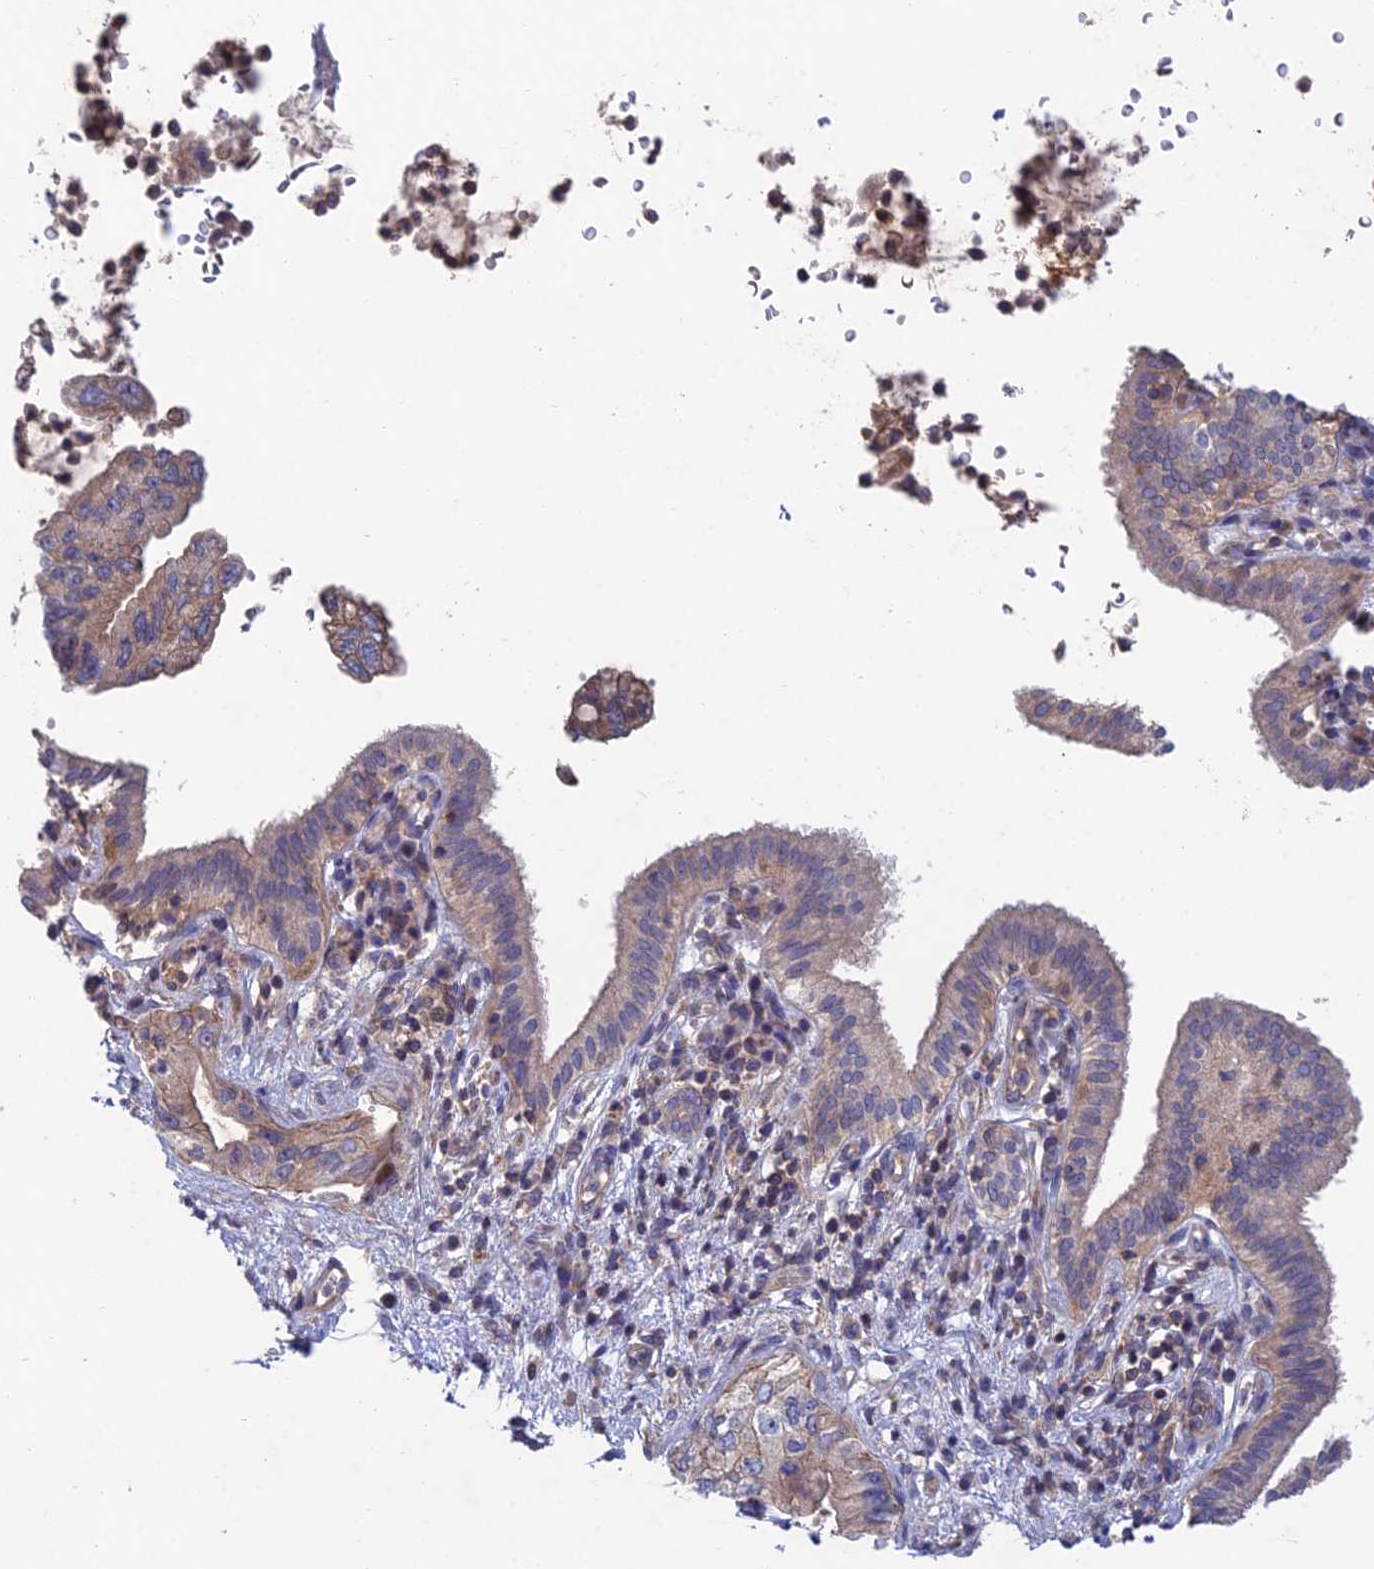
{"staining": {"intensity": "weak", "quantity": "25%-75%", "location": "cytoplasmic/membranous"}, "tissue": "pancreatic cancer", "cell_type": "Tumor cells", "image_type": "cancer", "snomed": [{"axis": "morphology", "description": "Adenocarcinoma, NOS"}, {"axis": "topography", "description": "Pancreas"}], "caption": "Pancreatic cancer stained with DAB IHC shows low levels of weak cytoplasmic/membranous expression in about 25%-75% of tumor cells.", "gene": "USP37", "patient": {"sex": "female", "age": 73}}